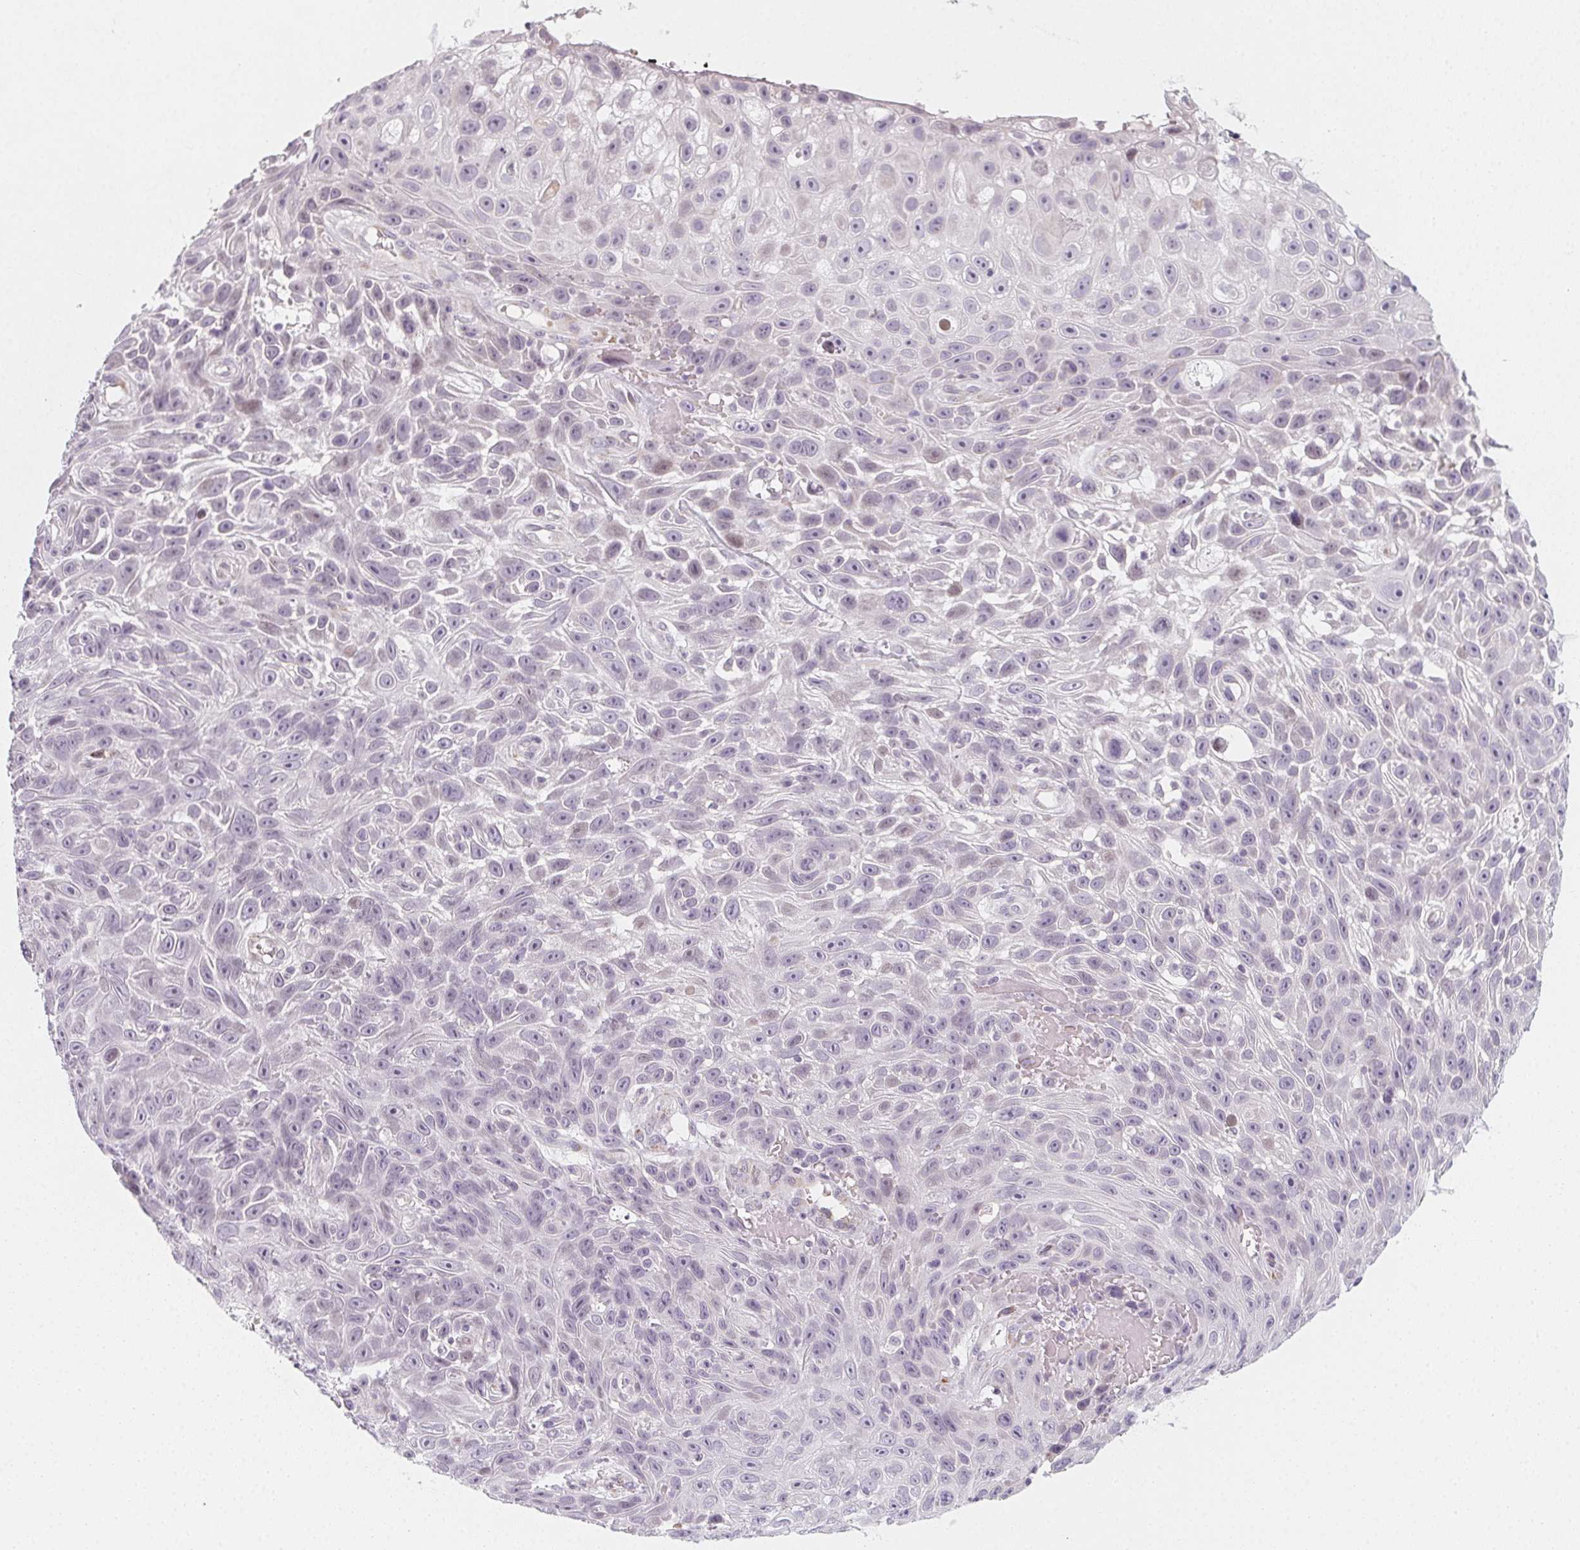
{"staining": {"intensity": "negative", "quantity": "none", "location": "none"}, "tissue": "skin cancer", "cell_type": "Tumor cells", "image_type": "cancer", "snomed": [{"axis": "morphology", "description": "Squamous cell carcinoma, NOS"}, {"axis": "topography", "description": "Skin"}], "caption": "Tumor cells show no significant positivity in squamous cell carcinoma (skin).", "gene": "CCDC96", "patient": {"sex": "male", "age": 82}}